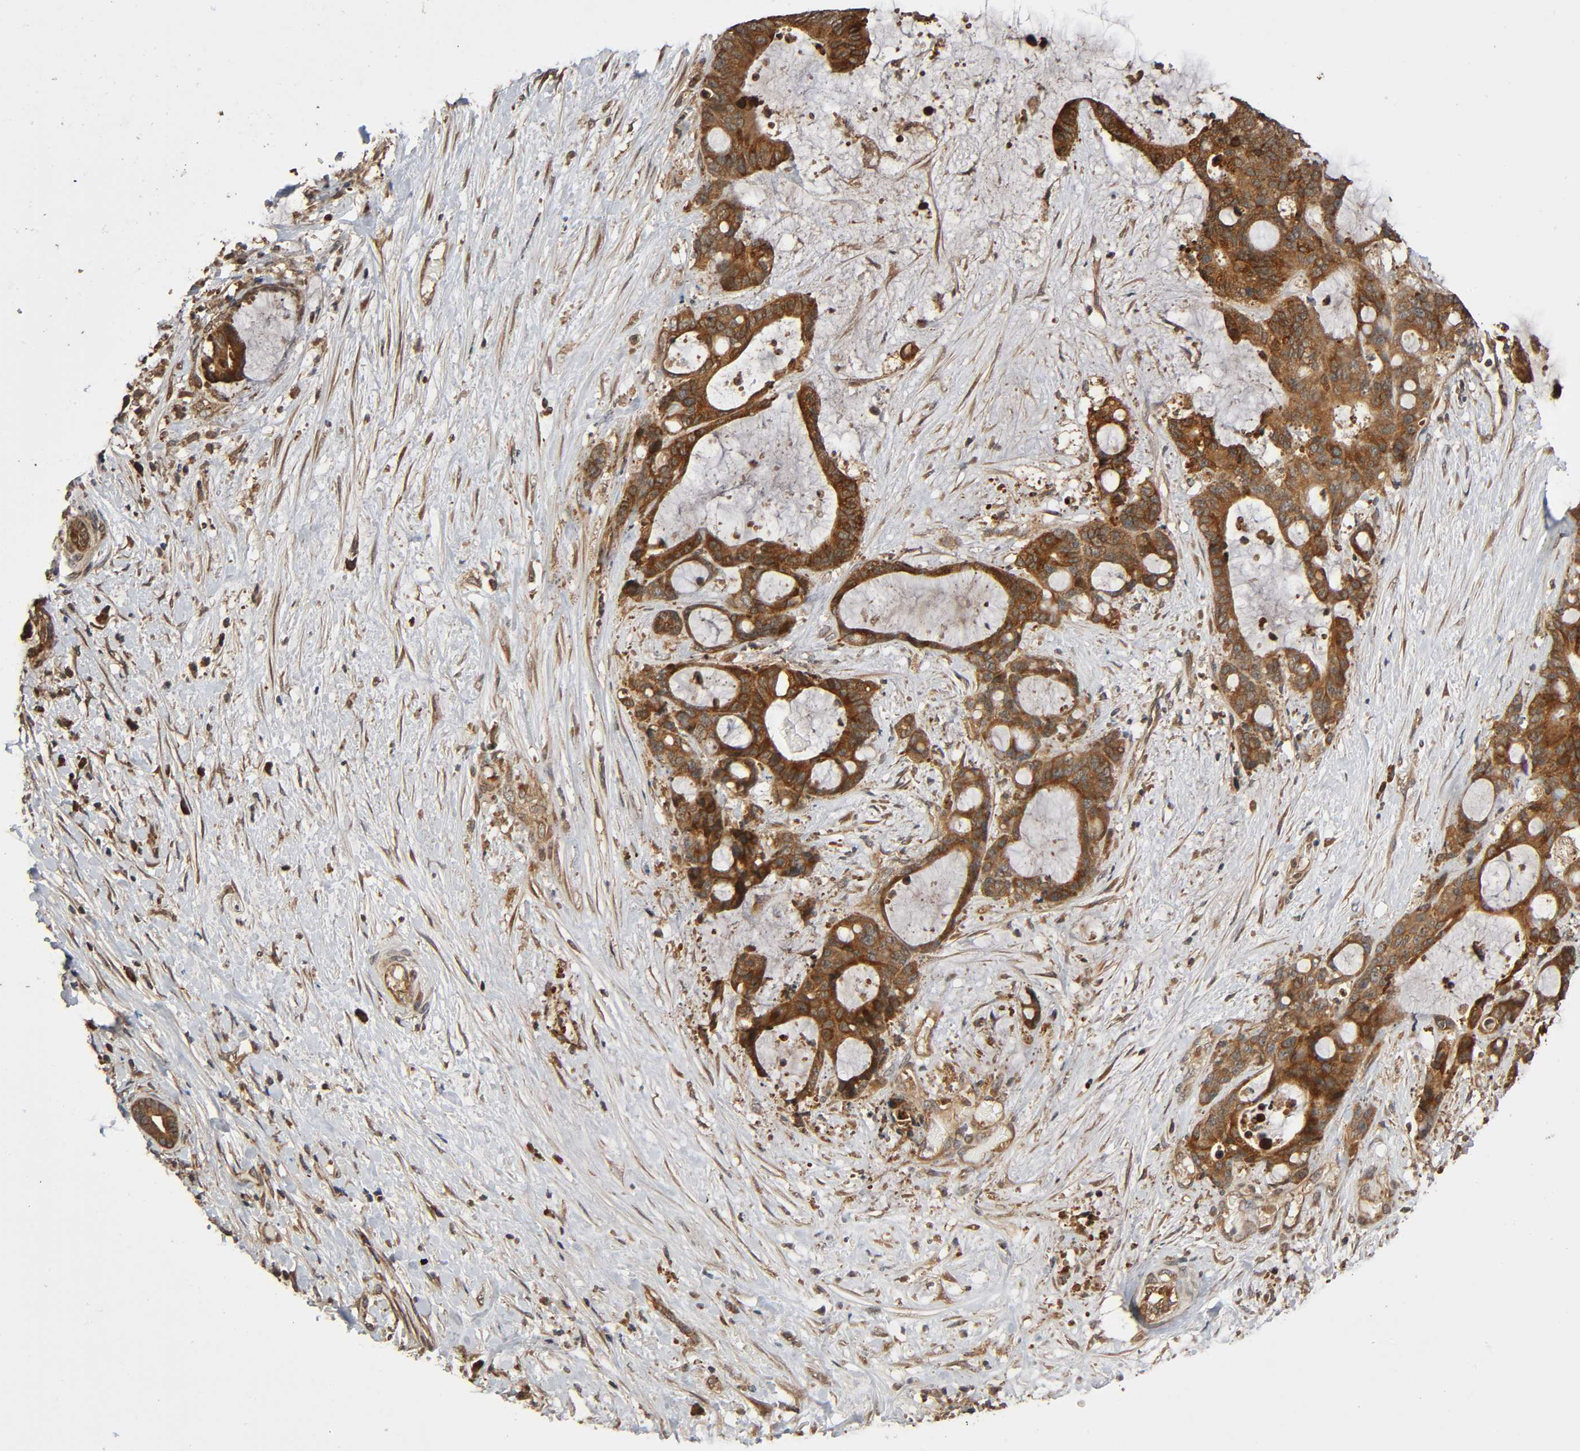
{"staining": {"intensity": "strong", "quantity": ">75%", "location": "cytoplasmic/membranous"}, "tissue": "liver cancer", "cell_type": "Tumor cells", "image_type": "cancer", "snomed": [{"axis": "morphology", "description": "Cholangiocarcinoma"}, {"axis": "topography", "description": "Liver"}], "caption": "A histopathology image of human liver cancer (cholangiocarcinoma) stained for a protein exhibits strong cytoplasmic/membranous brown staining in tumor cells.", "gene": "MAP3K8", "patient": {"sex": "female", "age": 73}}